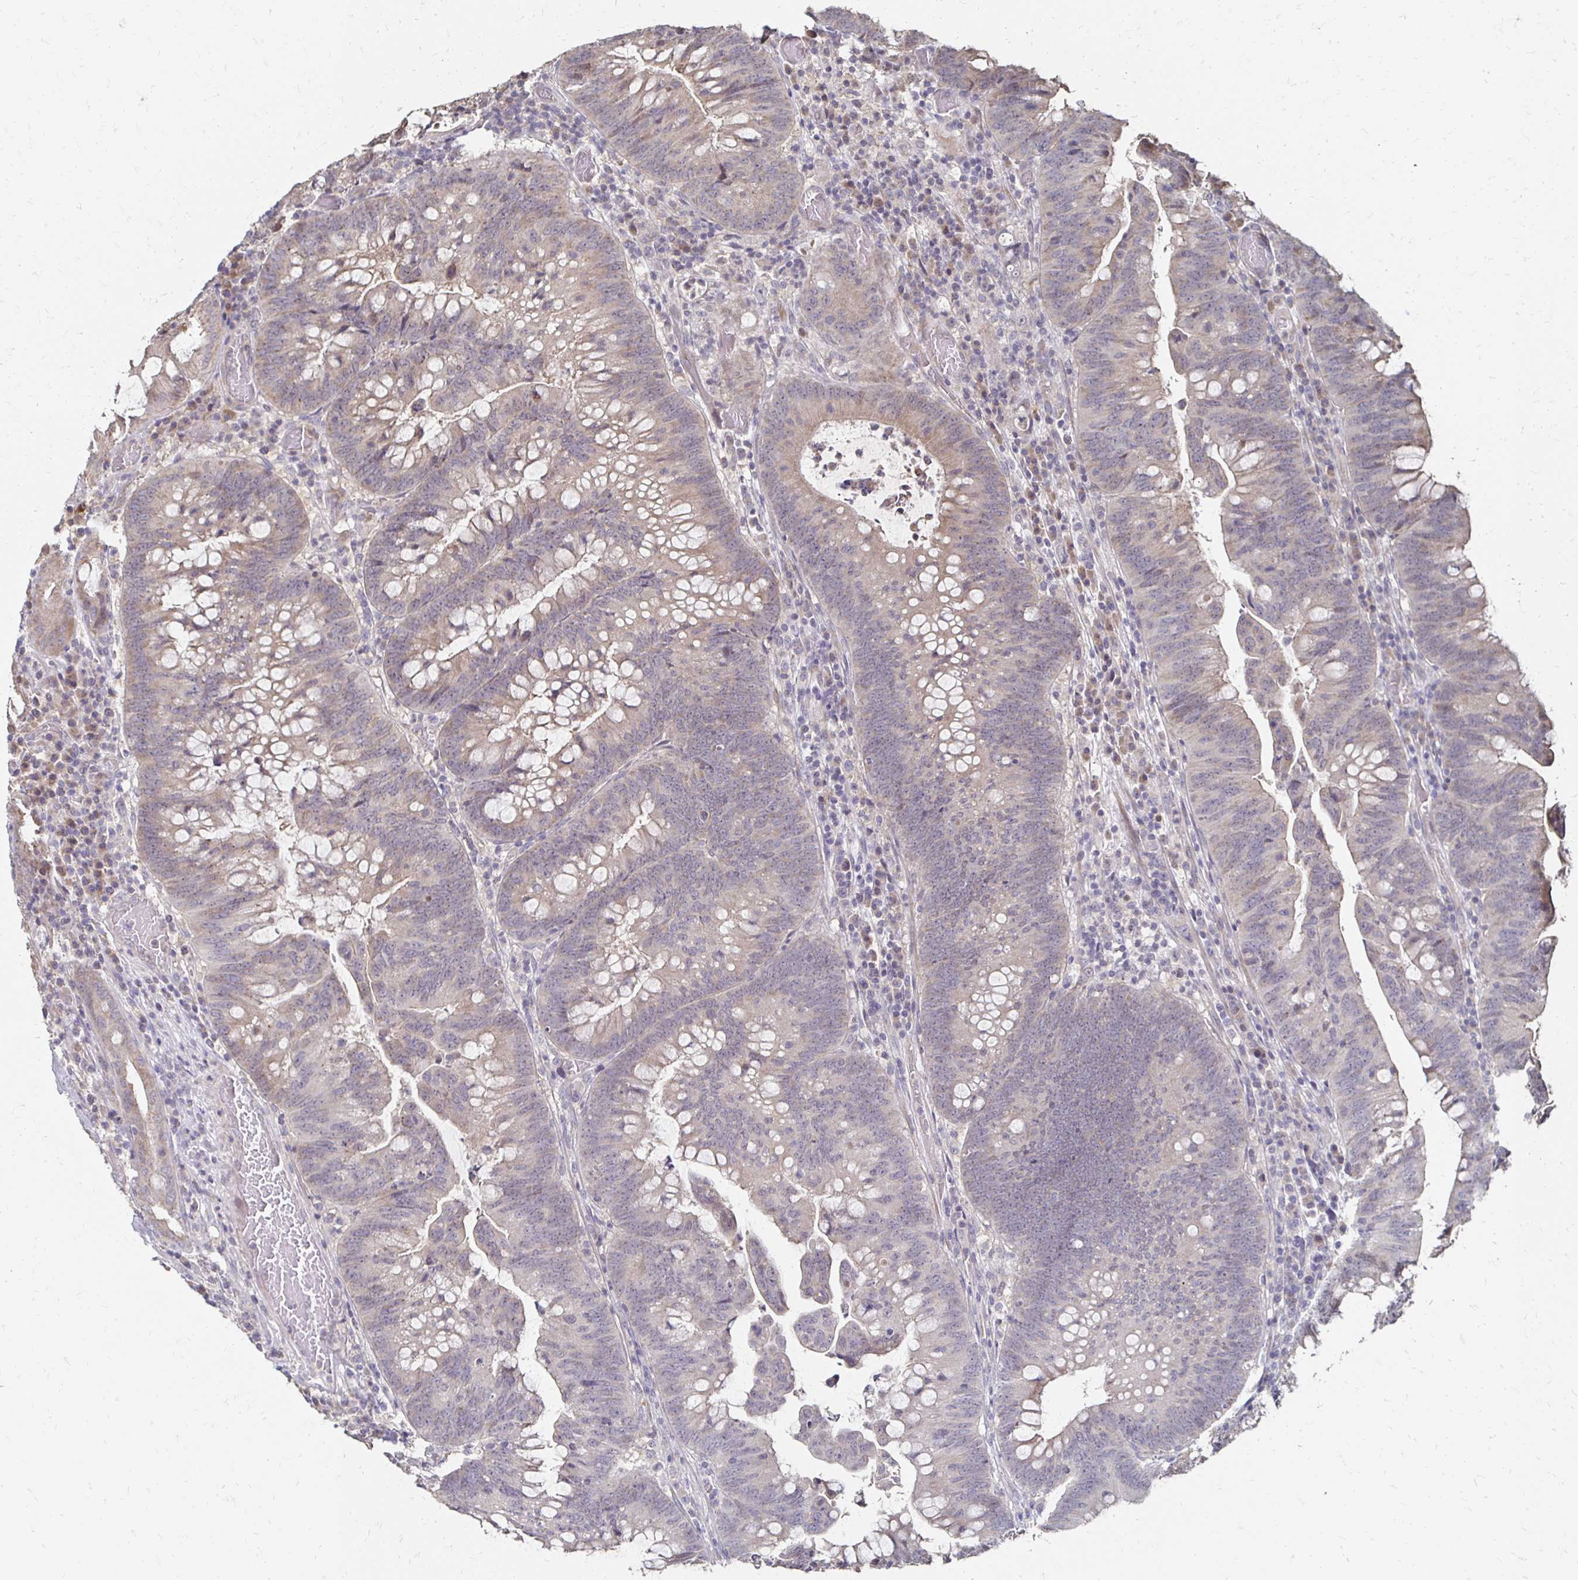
{"staining": {"intensity": "weak", "quantity": "25%-75%", "location": "cytoplasmic/membranous"}, "tissue": "colorectal cancer", "cell_type": "Tumor cells", "image_type": "cancer", "snomed": [{"axis": "morphology", "description": "Adenocarcinoma, NOS"}, {"axis": "topography", "description": "Colon"}], "caption": "A high-resolution micrograph shows immunohistochemistry (IHC) staining of colorectal cancer, which shows weak cytoplasmic/membranous expression in about 25%-75% of tumor cells.", "gene": "ZNF727", "patient": {"sex": "male", "age": 62}}